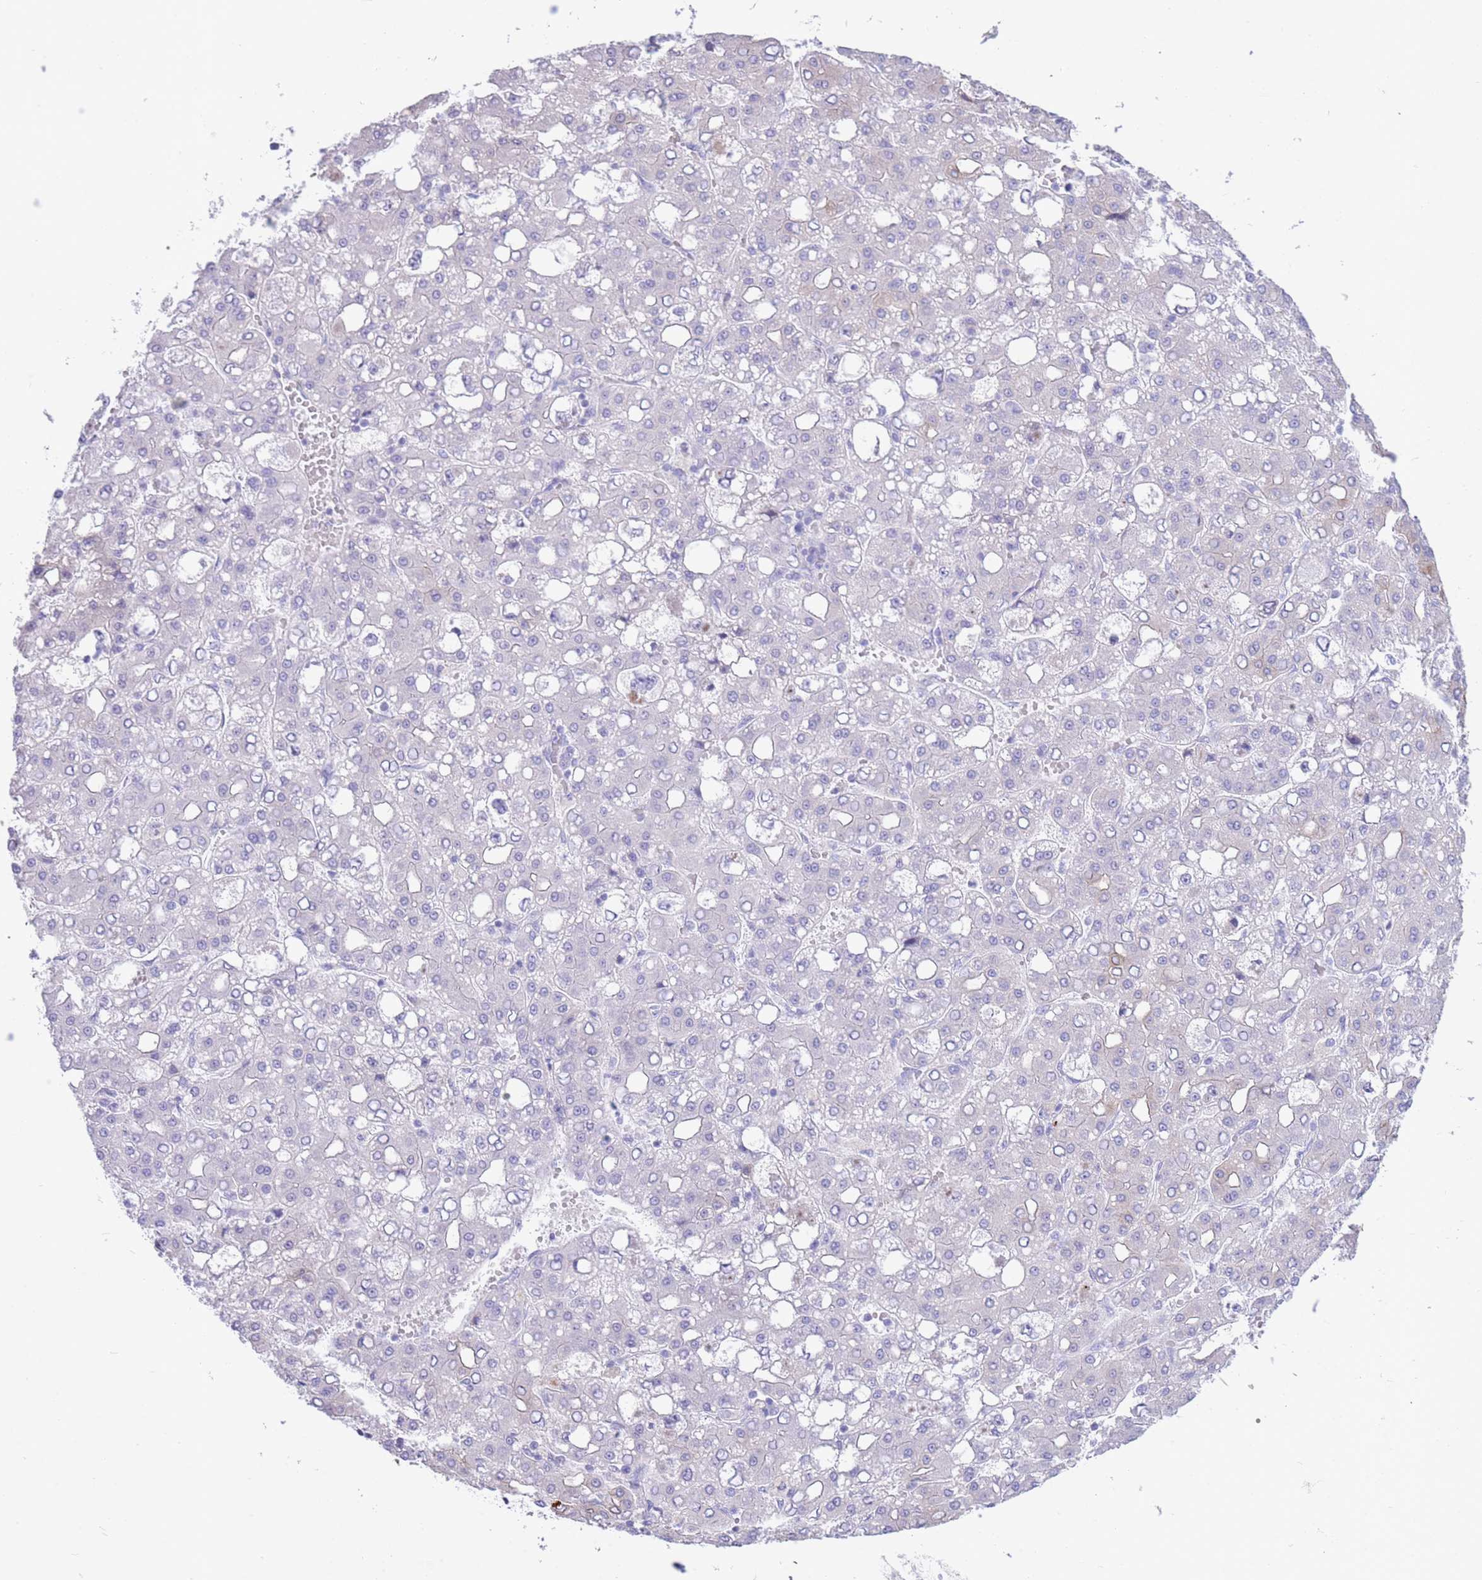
{"staining": {"intensity": "negative", "quantity": "none", "location": "none"}, "tissue": "liver cancer", "cell_type": "Tumor cells", "image_type": "cancer", "snomed": [{"axis": "morphology", "description": "Carcinoma, Hepatocellular, NOS"}, {"axis": "topography", "description": "Liver"}], "caption": "This is an immunohistochemistry histopathology image of liver hepatocellular carcinoma. There is no expression in tumor cells.", "gene": "VWA8", "patient": {"sex": "male", "age": 65}}